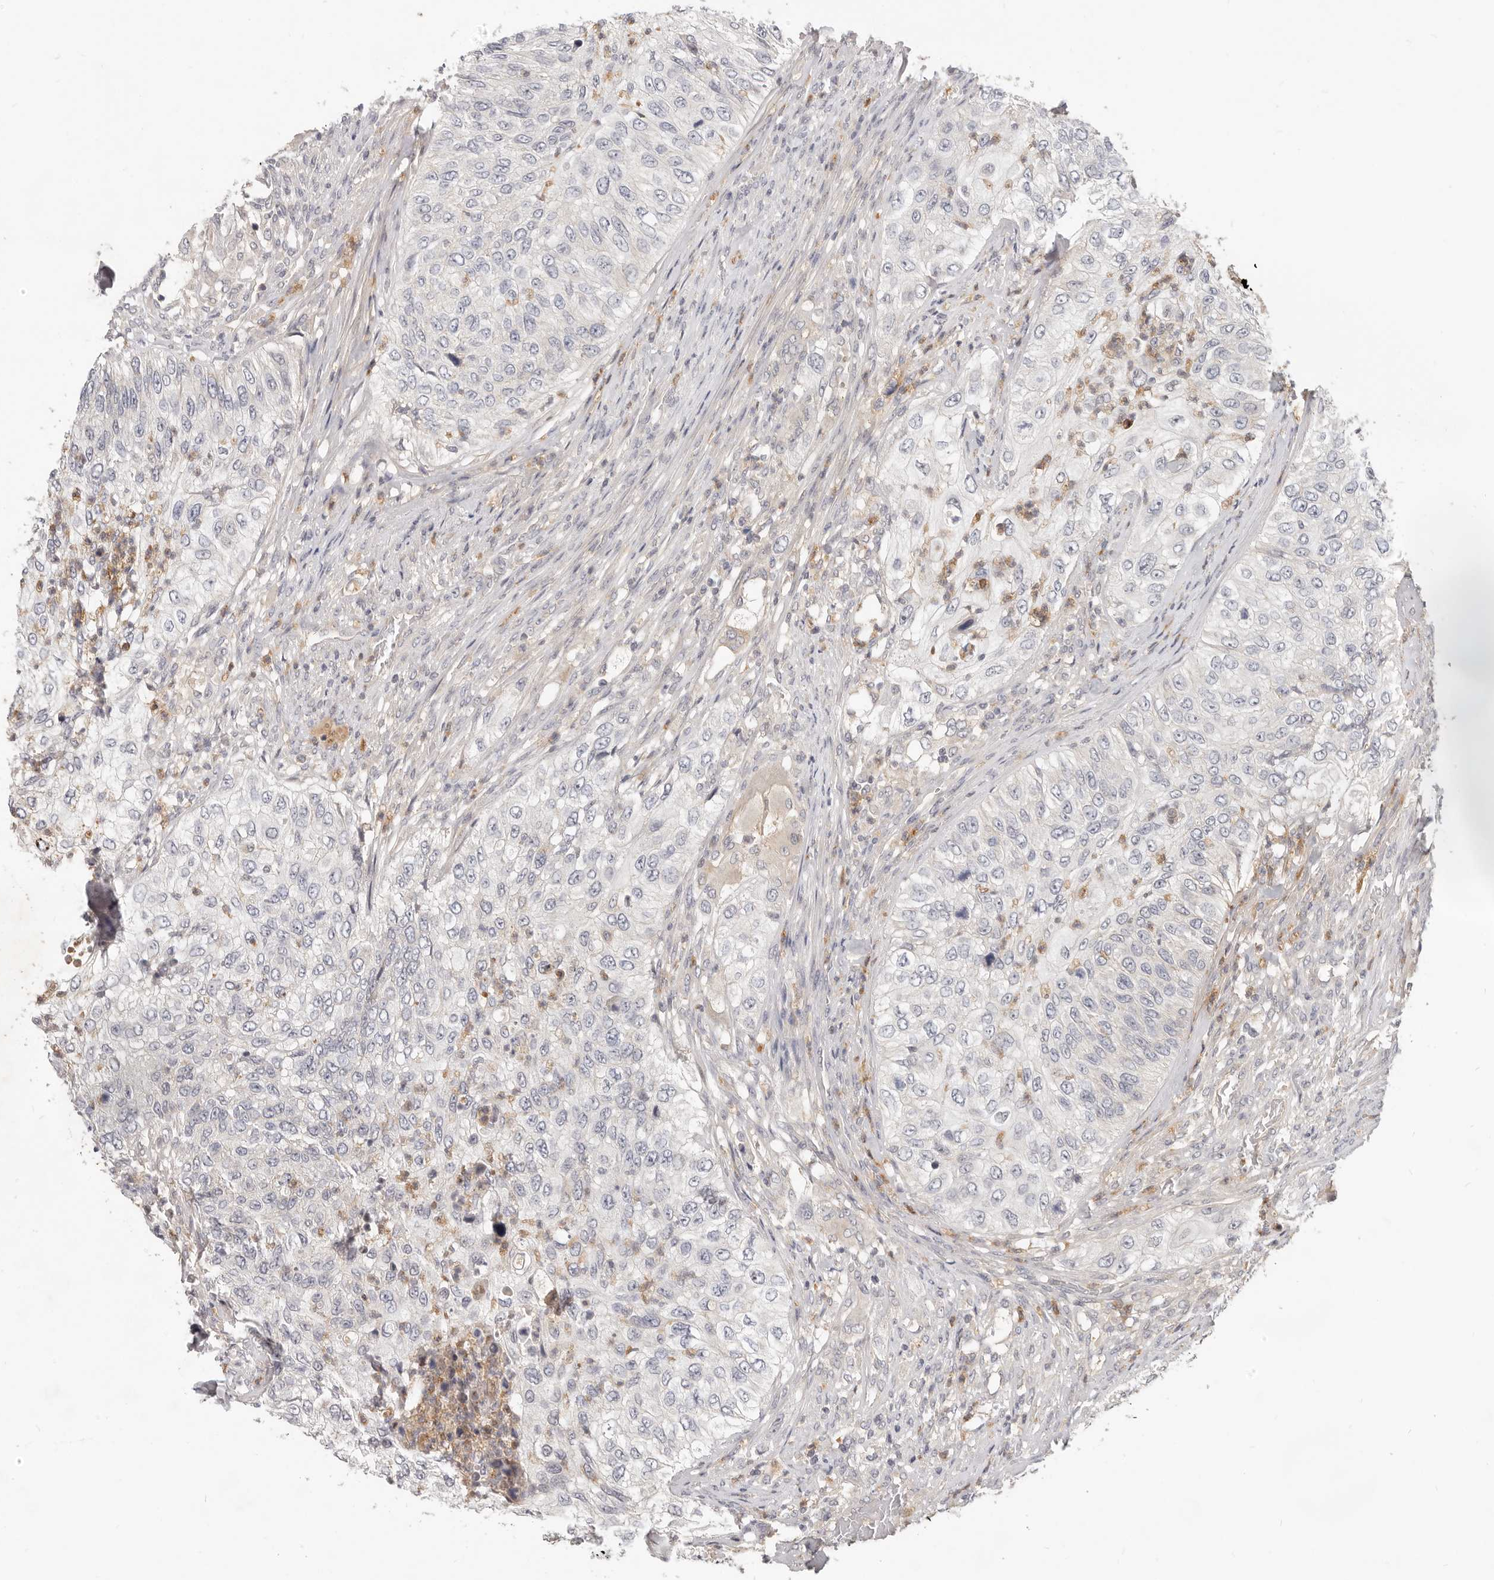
{"staining": {"intensity": "negative", "quantity": "none", "location": "none"}, "tissue": "urothelial cancer", "cell_type": "Tumor cells", "image_type": "cancer", "snomed": [{"axis": "morphology", "description": "Urothelial carcinoma, High grade"}, {"axis": "topography", "description": "Urinary bladder"}], "caption": "DAB (3,3'-diaminobenzidine) immunohistochemical staining of high-grade urothelial carcinoma displays no significant expression in tumor cells.", "gene": "USP49", "patient": {"sex": "female", "age": 60}}